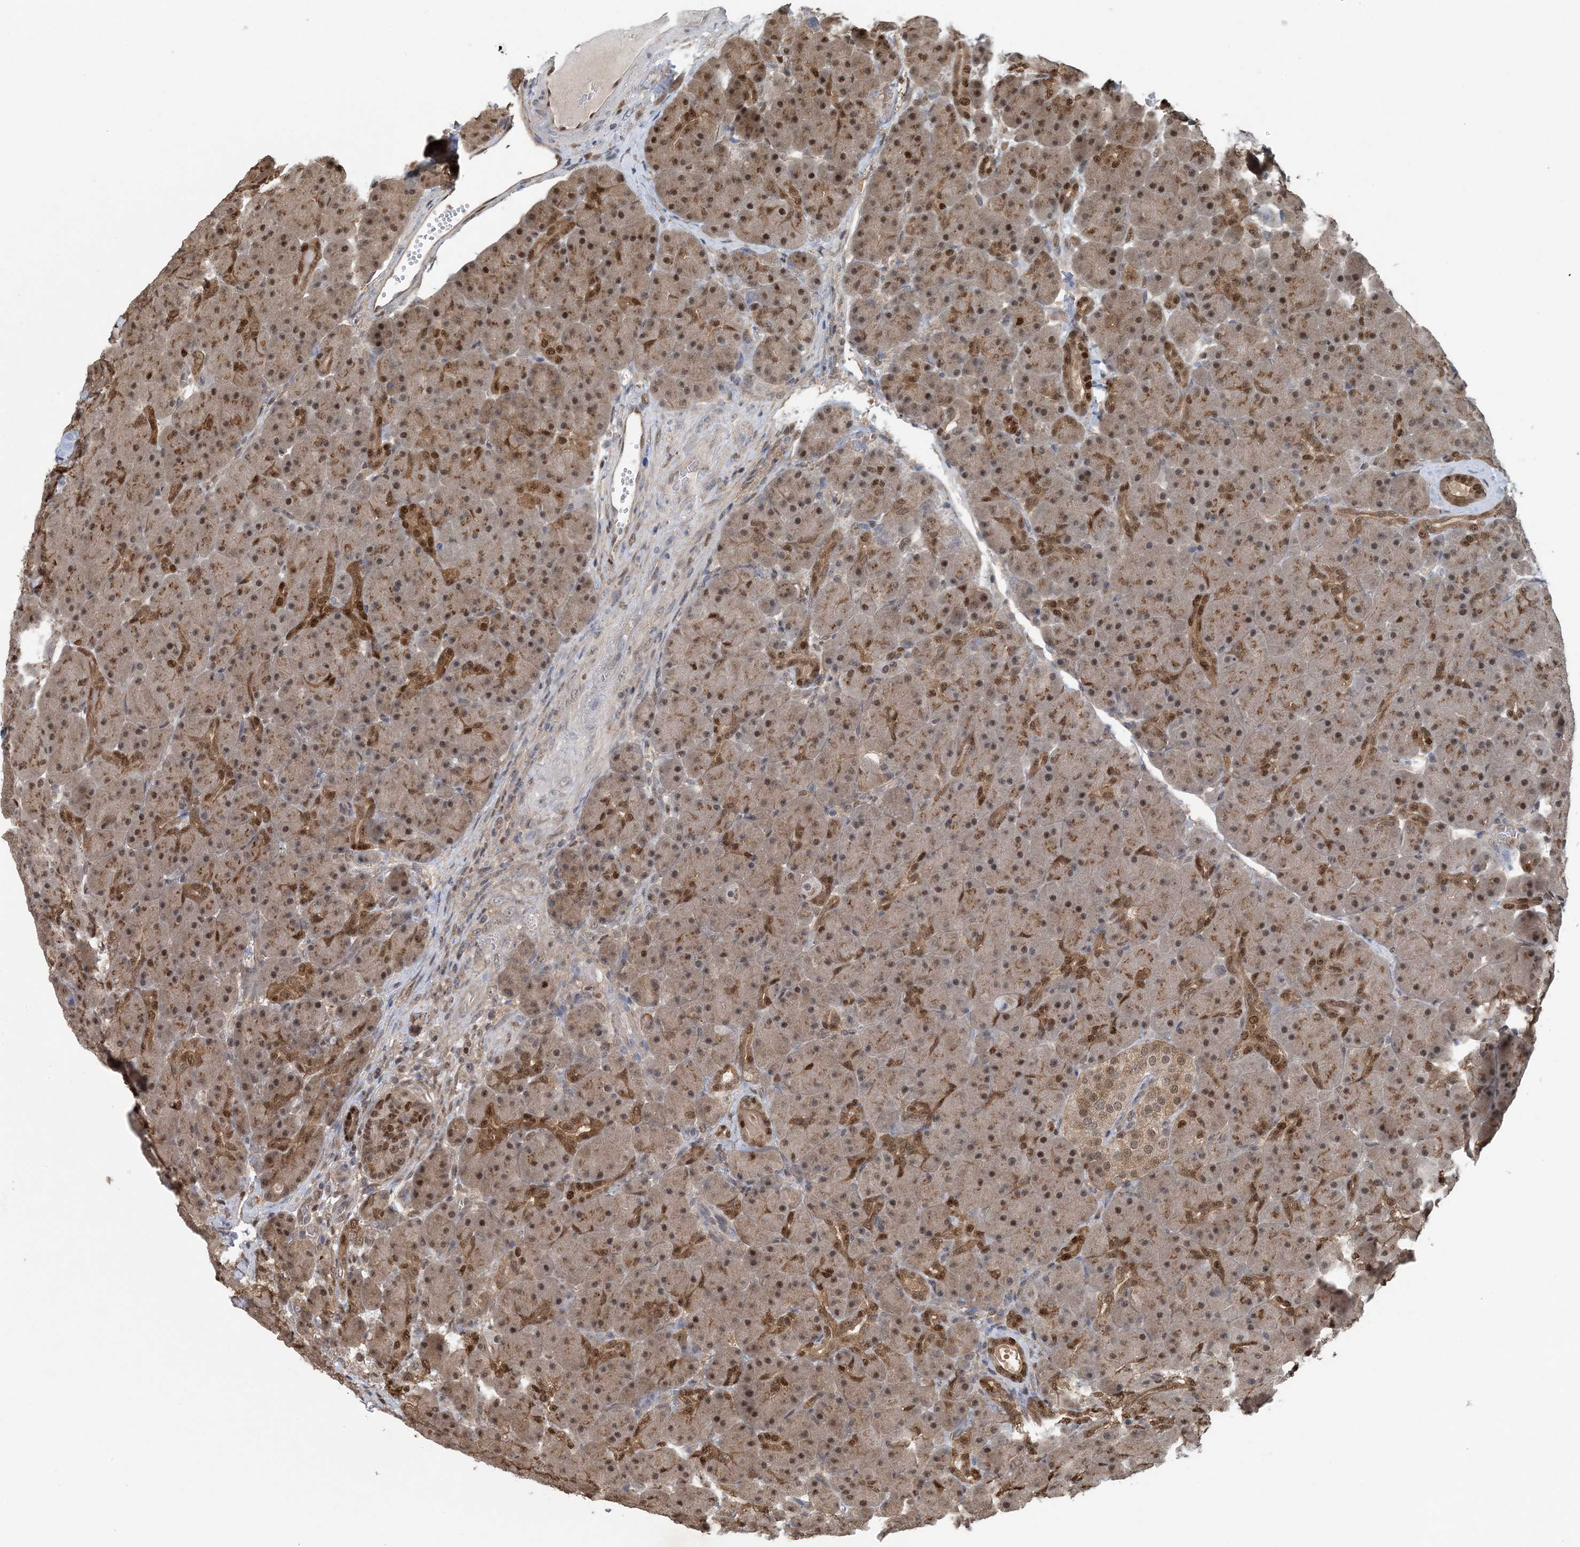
{"staining": {"intensity": "strong", "quantity": ">75%", "location": "cytoplasmic/membranous,nuclear"}, "tissue": "pancreas", "cell_type": "Exocrine glandular cells", "image_type": "normal", "snomed": [{"axis": "morphology", "description": "Normal tissue, NOS"}, {"axis": "topography", "description": "Pancreas"}], "caption": "Human pancreas stained with a brown dye demonstrates strong cytoplasmic/membranous,nuclear positive positivity in approximately >75% of exocrine glandular cells.", "gene": "HIKESHI", "patient": {"sex": "male", "age": 66}}